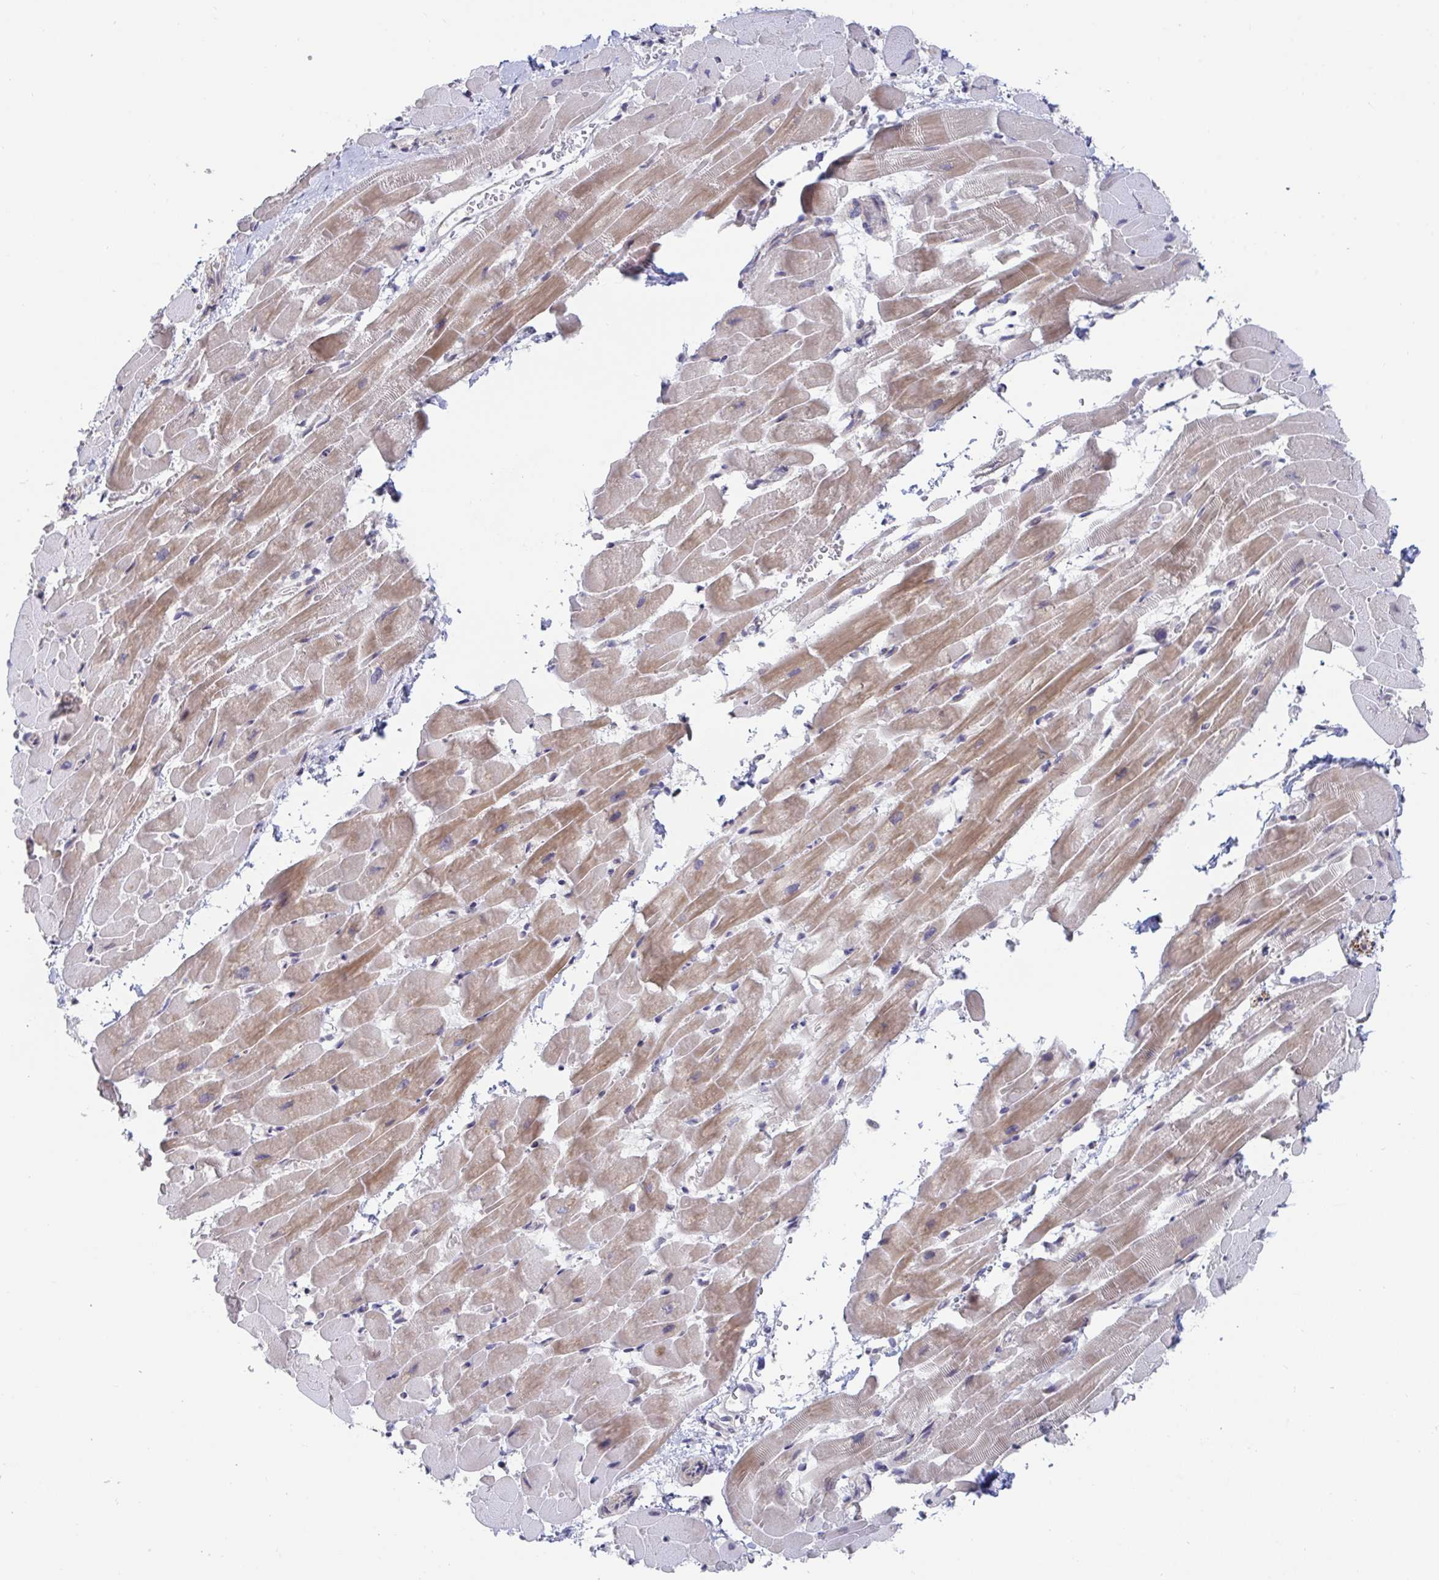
{"staining": {"intensity": "moderate", "quantity": "<25%", "location": "cytoplasmic/membranous"}, "tissue": "heart muscle", "cell_type": "Cardiomyocytes", "image_type": "normal", "snomed": [{"axis": "morphology", "description": "Normal tissue, NOS"}, {"axis": "topography", "description": "Heart"}], "caption": "A low amount of moderate cytoplasmic/membranous positivity is seen in about <25% of cardiomyocytes in normal heart muscle. The protein of interest is shown in brown color, while the nuclei are stained blue.", "gene": "FAM156A", "patient": {"sex": "male", "age": 37}}